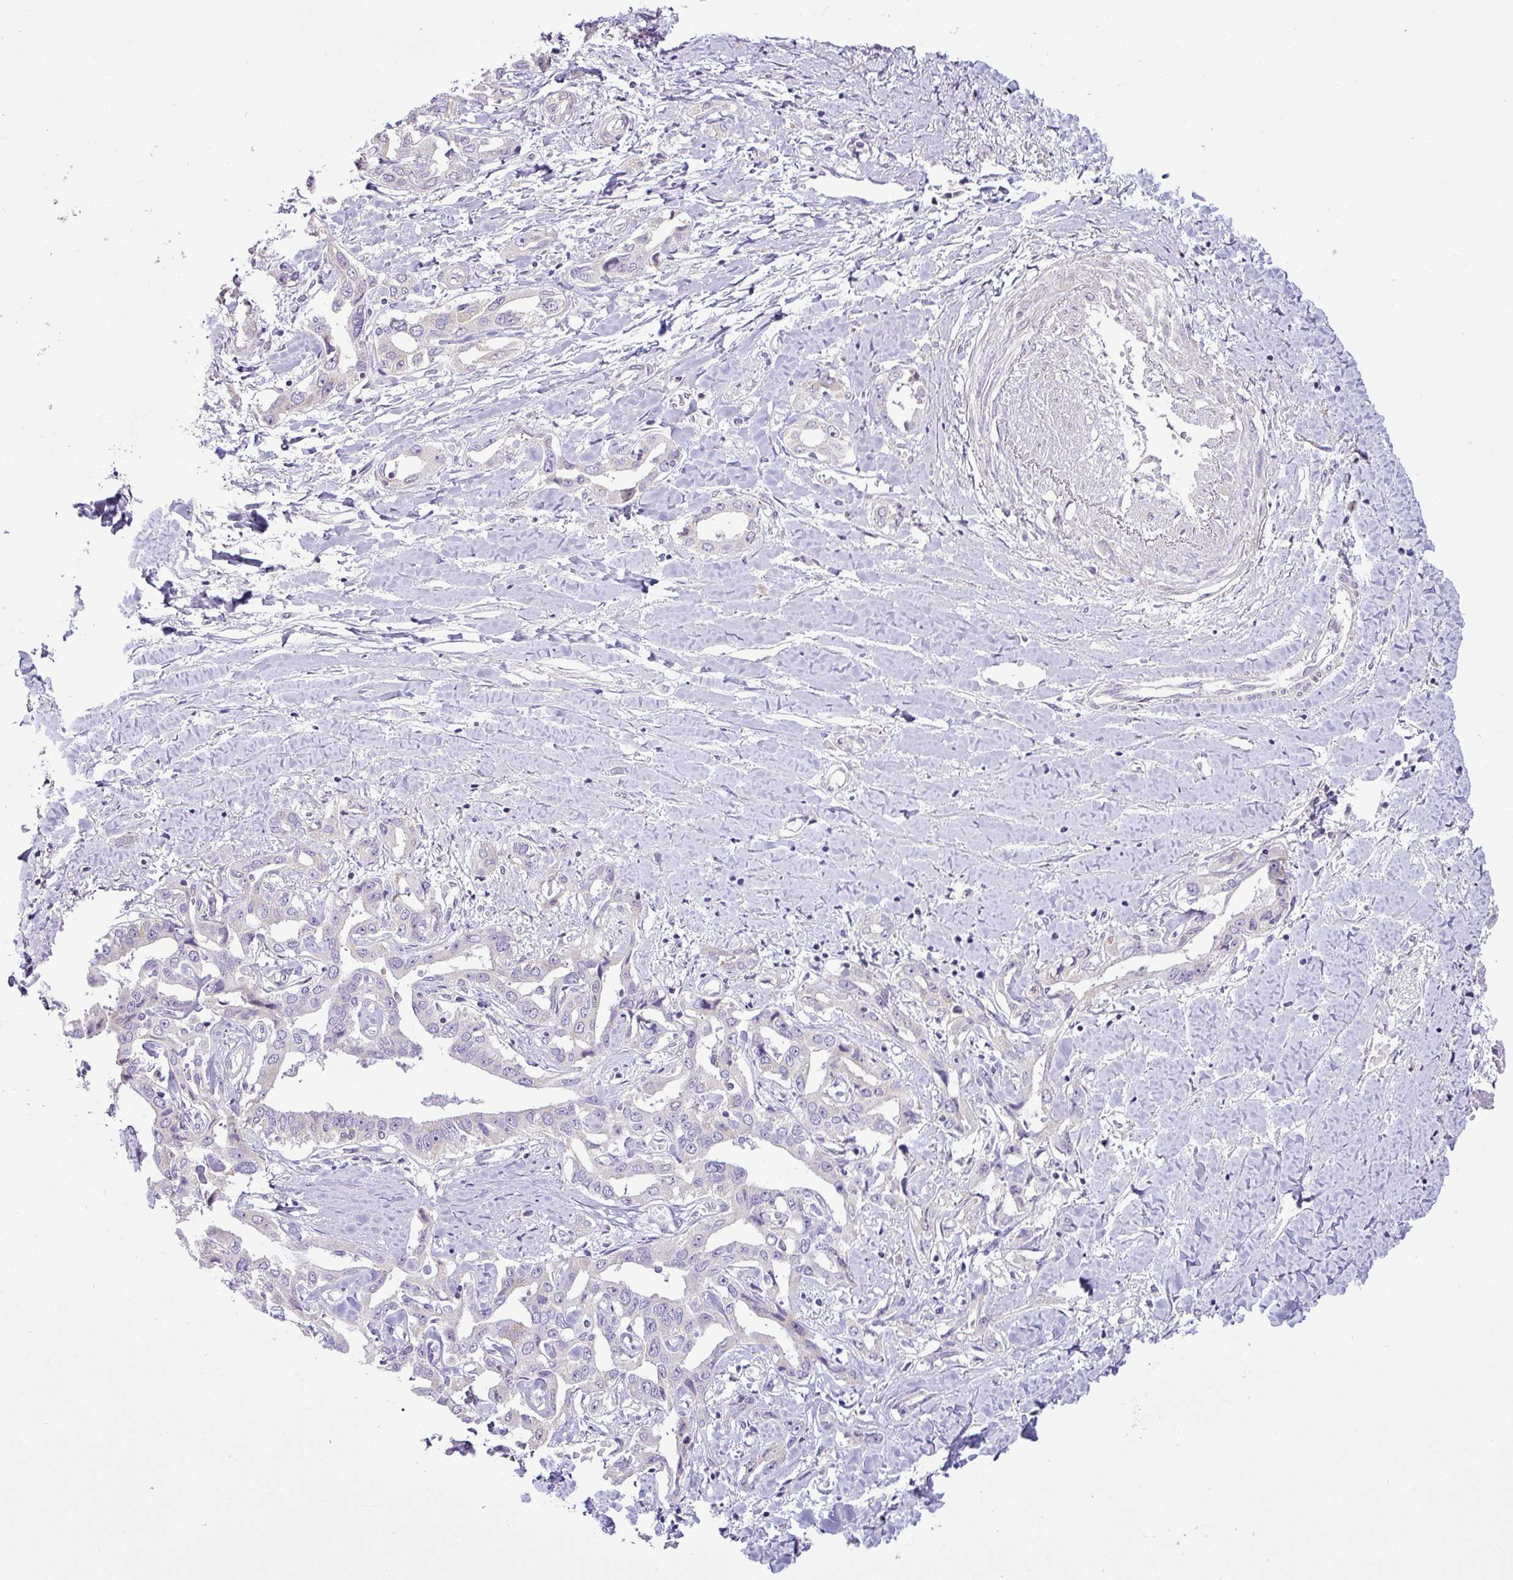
{"staining": {"intensity": "negative", "quantity": "none", "location": "none"}, "tissue": "liver cancer", "cell_type": "Tumor cells", "image_type": "cancer", "snomed": [{"axis": "morphology", "description": "Cholangiocarcinoma"}, {"axis": "topography", "description": "Liver"}], "caption": "Immunohistochemical staining of liver cancer demonstrates no significant expression in tumor cells.", "gene": "HBEGF", "patient": {"sex": "male", "age": 59}}